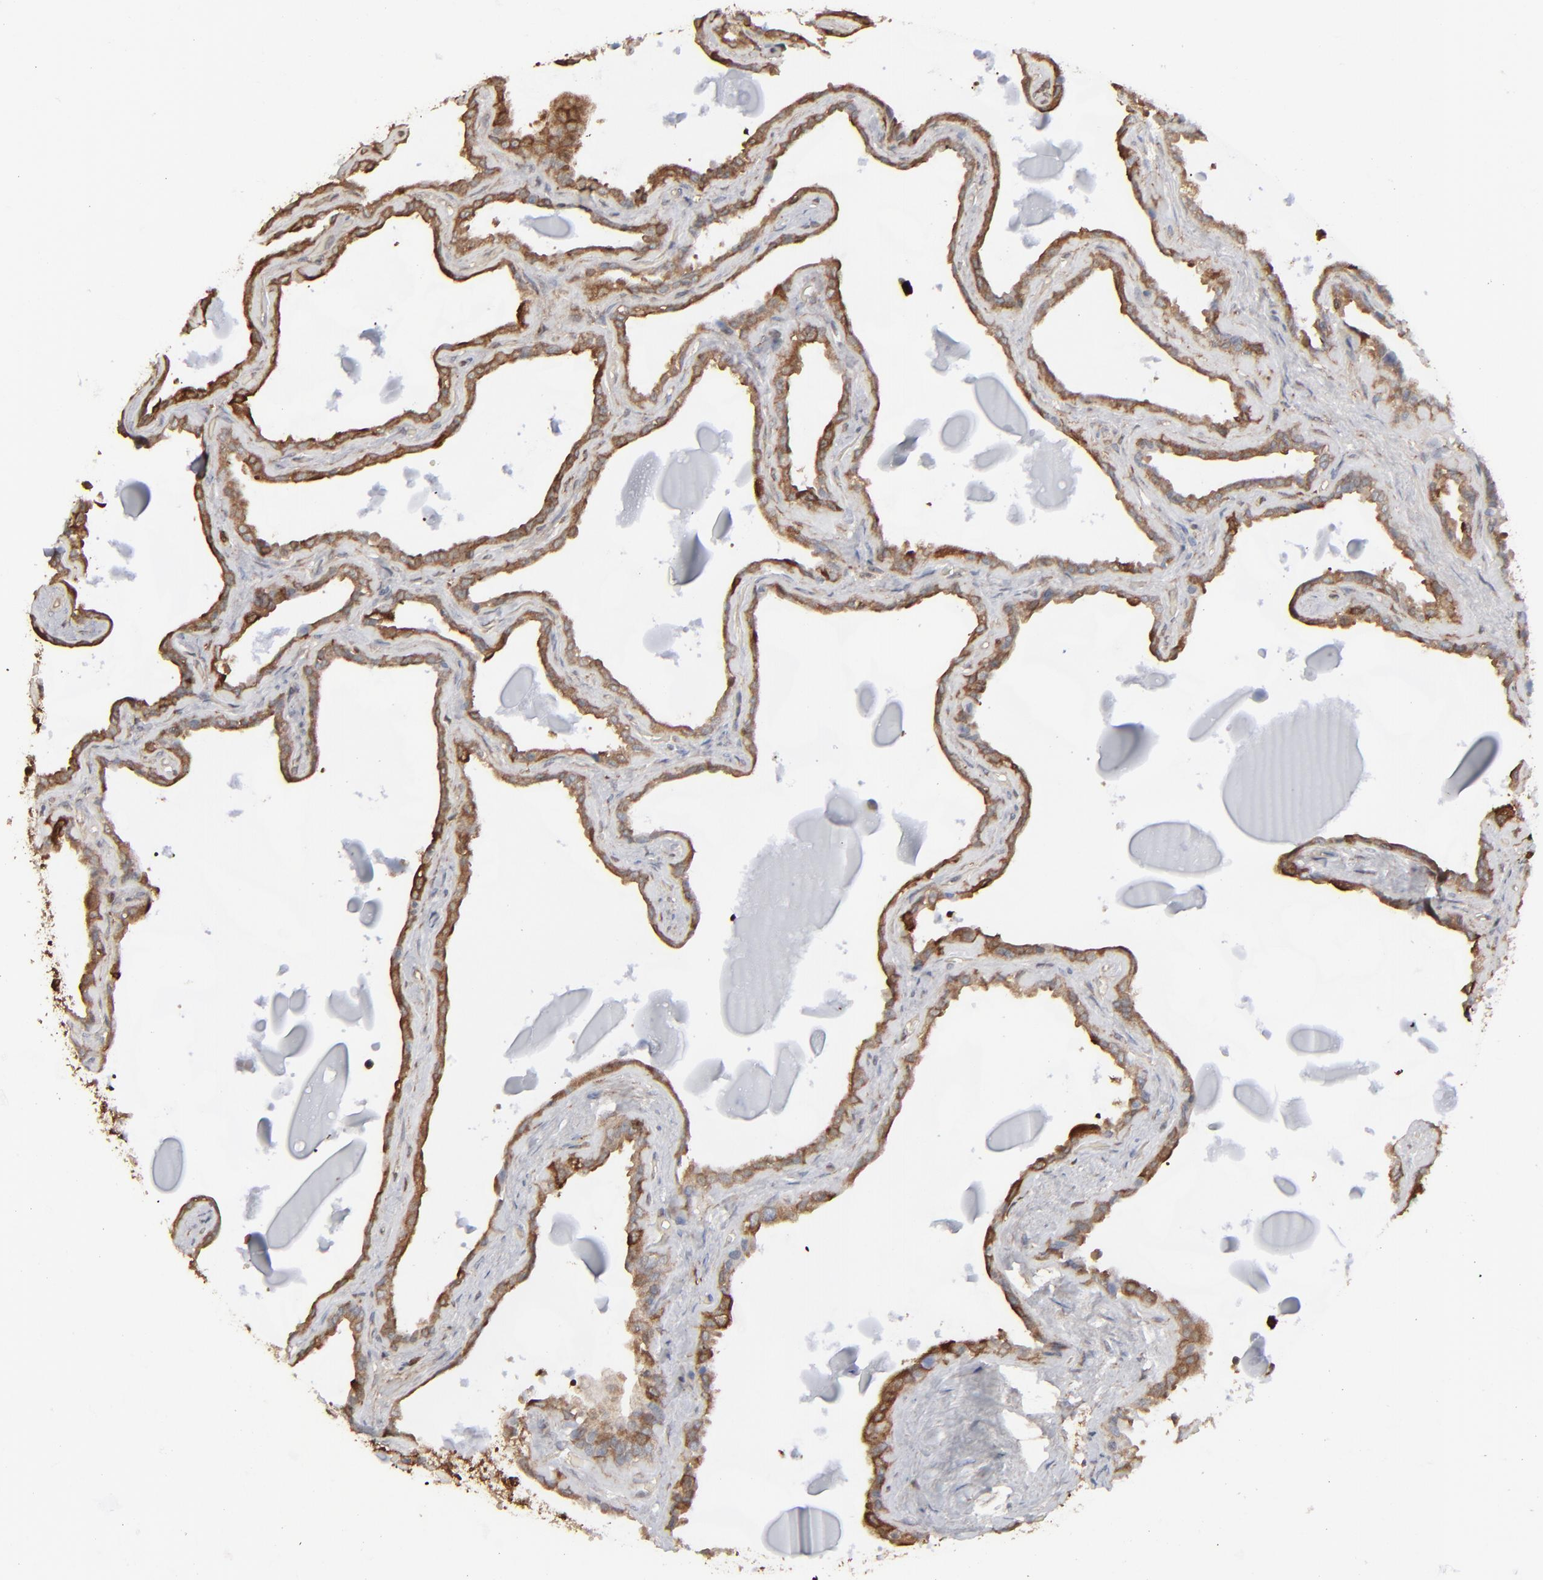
{"staining": {"intensity": "moderate", "quantity": ">75%", "location": "cytoplasmic/membranous"}, "tissue": "seminal vesicle", "cell_type": "Glandular cells", "image_type": "normal", "snomed": [{"axis": "morphology", "description": "Normal tissue, NOS"}, {"axis": "morphology", "description": "Inflammation, NOS"}, {"axis": "topography", "description": "Urinary bladder"}, {"axis": "topography", "description": "Prostate"}, {"axis": "topography", "description": "Seminal veicle"}], "caption": "Glandular cells display medium levels of moderate cytoplasmic/membranous expression in about >75% of cells in normal seminal vesicle. (Brightfield microscopy of DAB IHC at high magnification).", "gene": "NME1", "patient": {"sex": "male", "age": 82}}